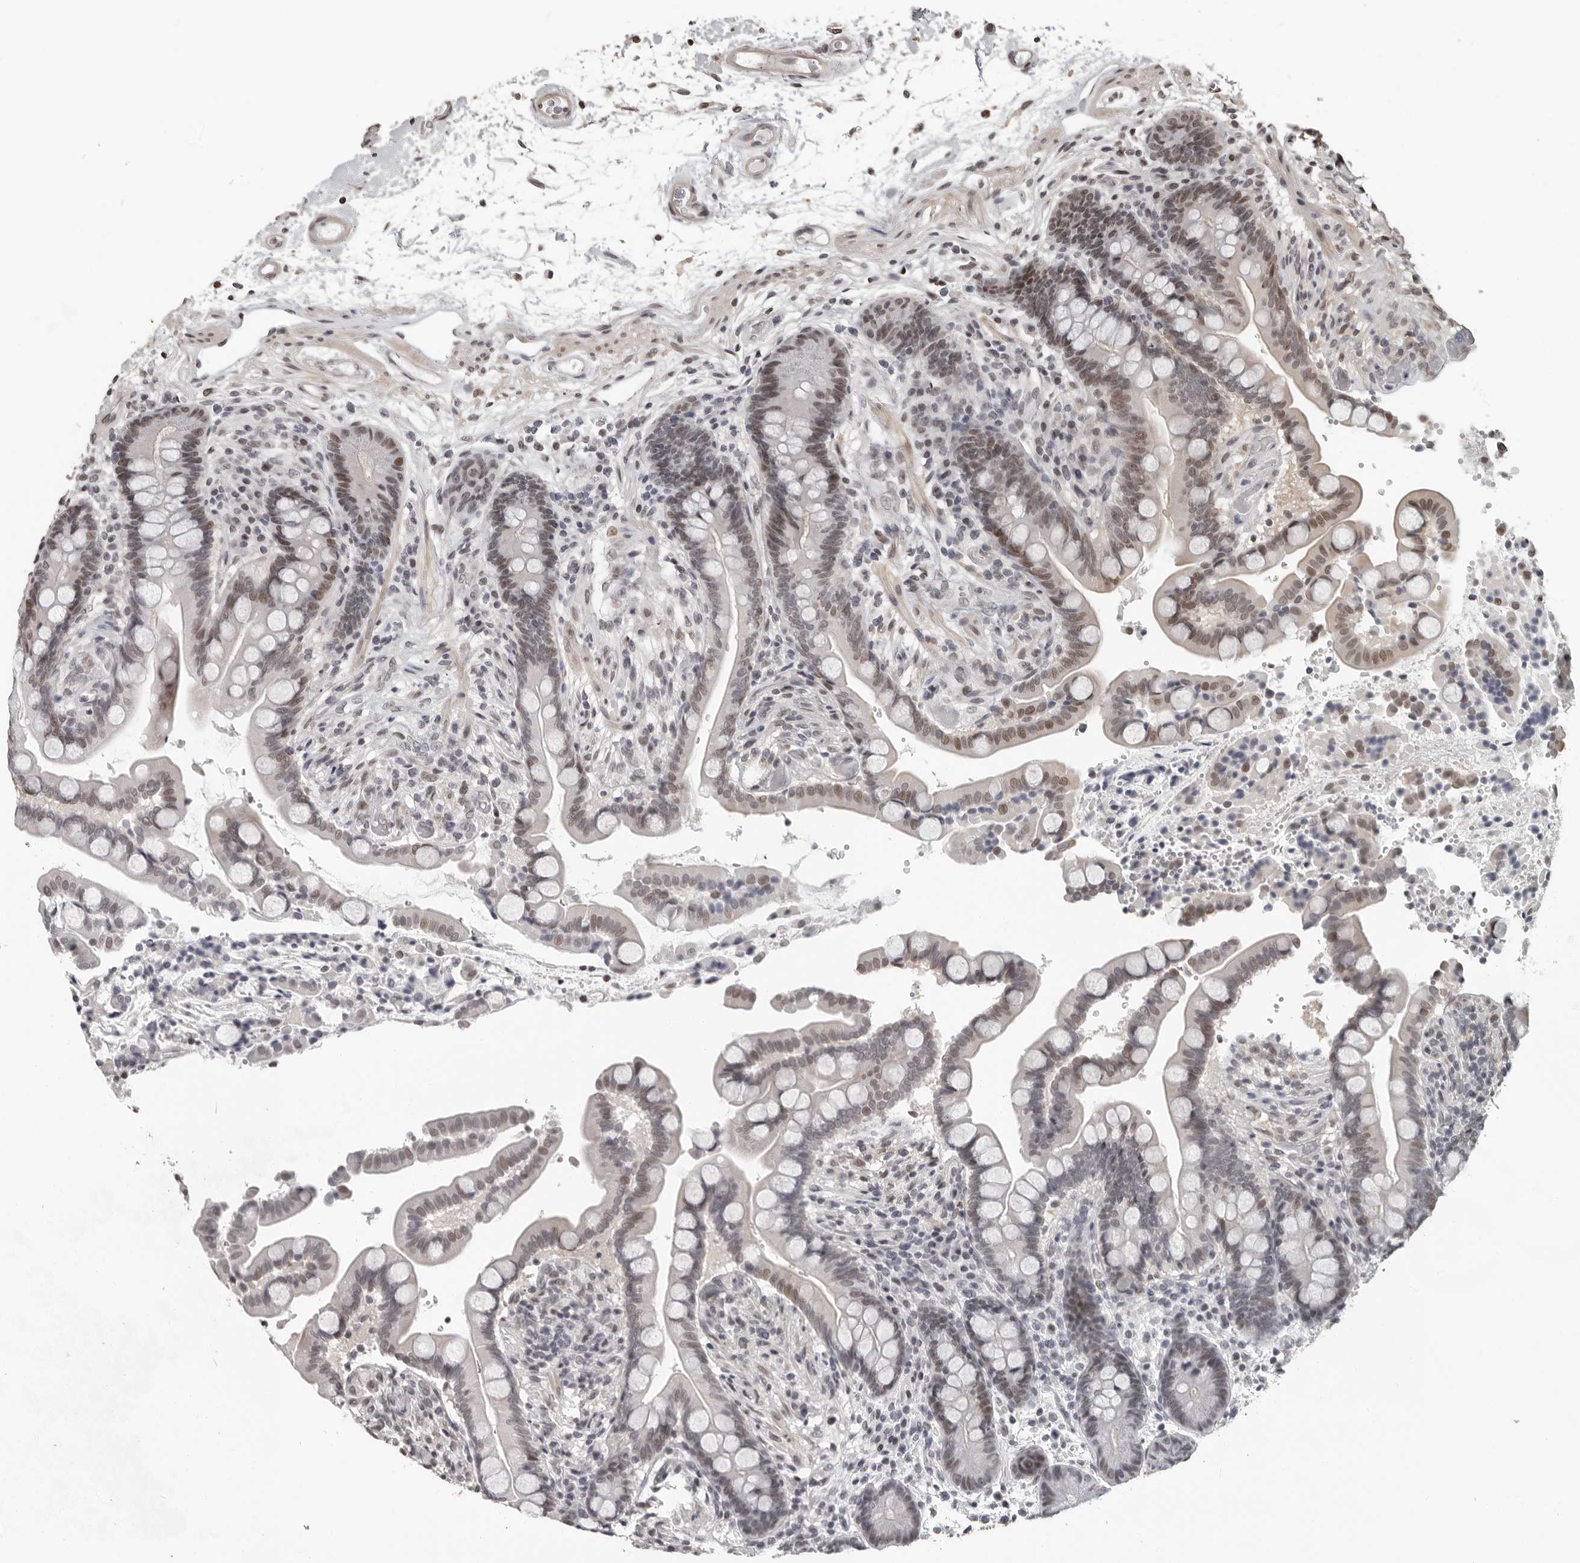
{"staining": {"intensity": "weak", "quantity": ">75%", "location": "nuclear"}, "tissue": "colon", "cell_type": "Endothelial cells", "image_type": "normal", "snomed": [{"axis": "morphology", "description": "Normal tissue, NOS"}, {"axis": "topography", "description": "Colon"}], "caption": "Human colon stained for a protein (brown) demonstrates weak nuclear positive positivity in about >75% of endothelial cells.", "gene": "ORC1", "patient": {"sex": "male", "age": 73}}